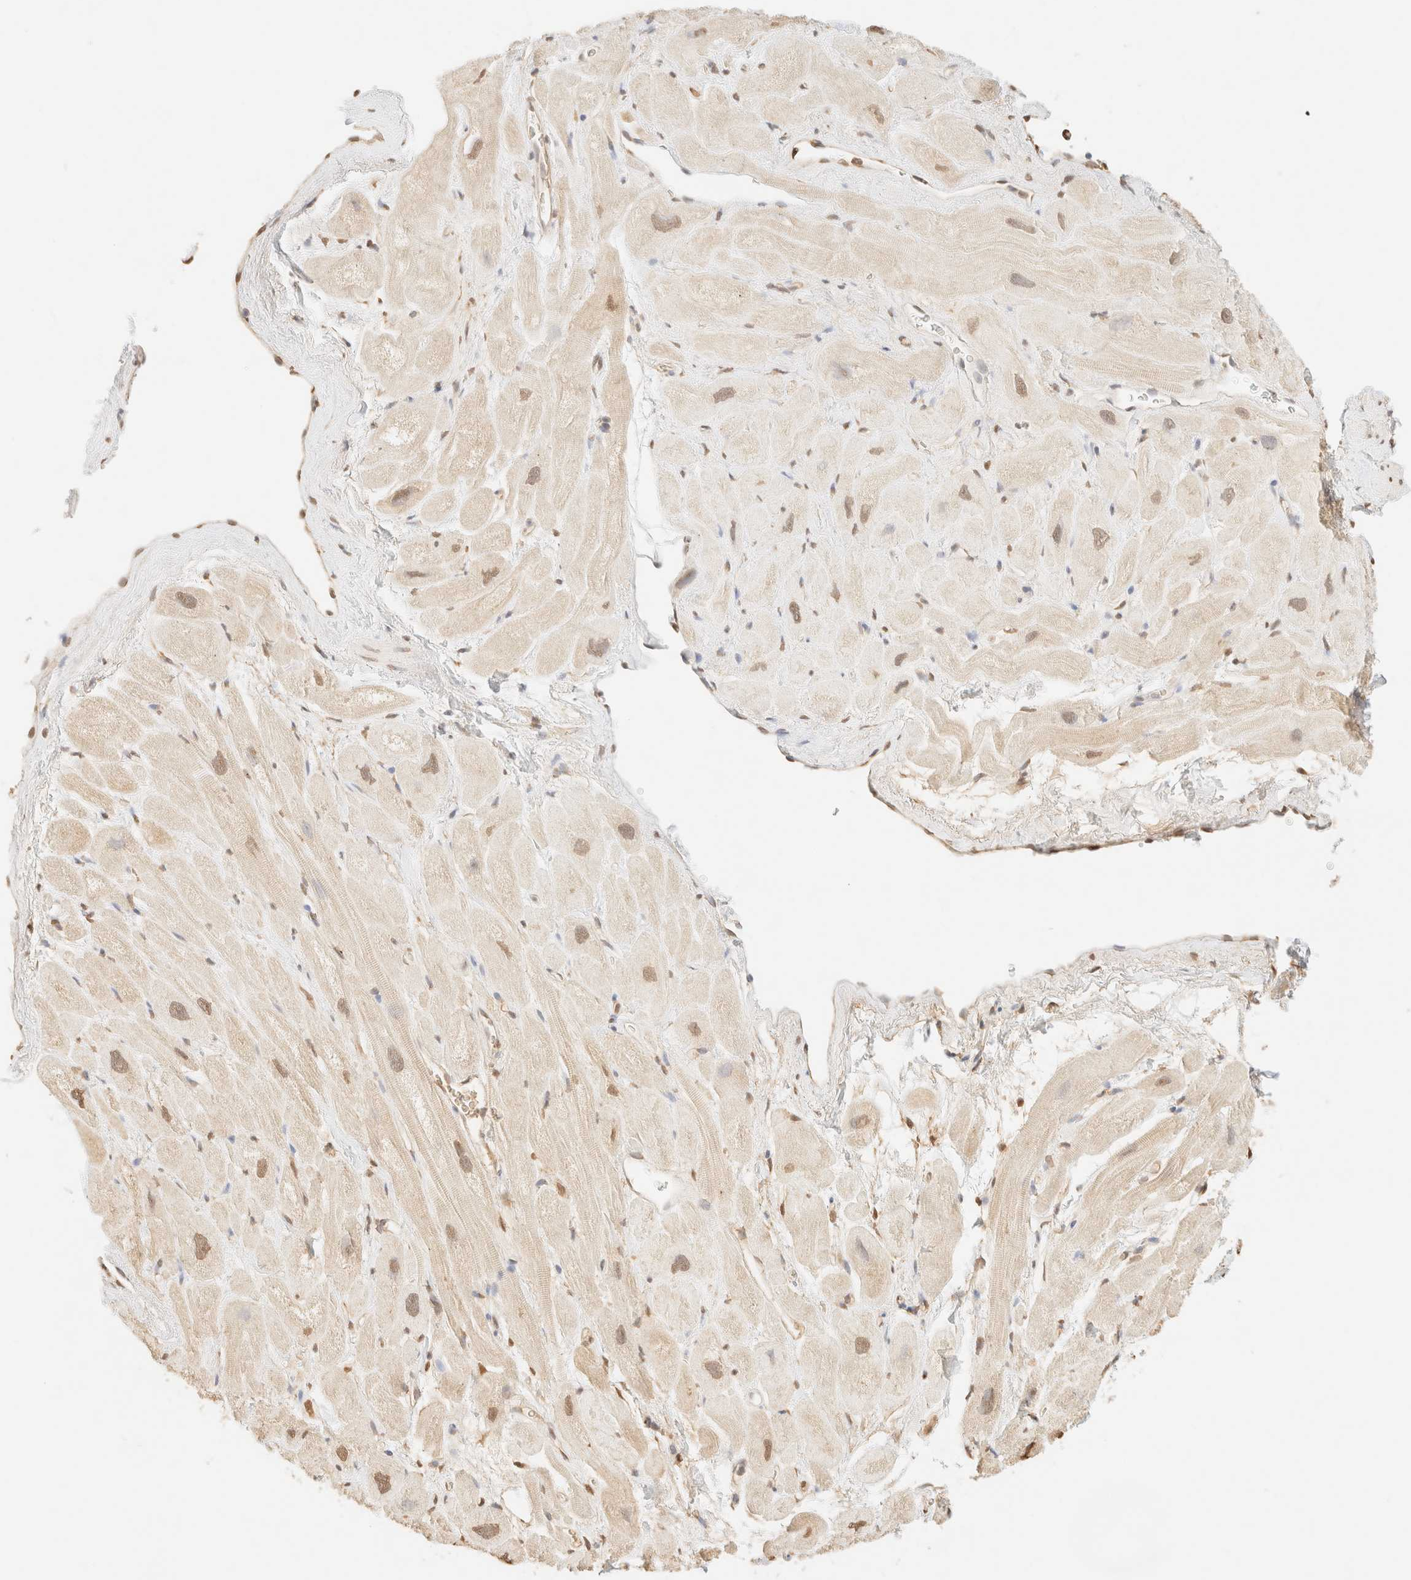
{"staining": {"intensity": "weak", "quantity": "25%-75%", "location": "cytoplasmic/membranous,nuclear"}, "tissue": "heart muscle", "cell_type": "Cardiomyocytes", "image_type": "normal", "snomed": [{"axis": "morphology", "description": "Normal tissue, NOS"}, {"axis": "topography", "description": "Heart"}], "caption": "Cardiomyocytes exhibit weak cytoplasmic/membranous,nuclear expression in approximately 25%-75% of cells in unremarkable heart muscle.", "gene": "S100A13", "patient": {"sex": "male", "age": 49}}